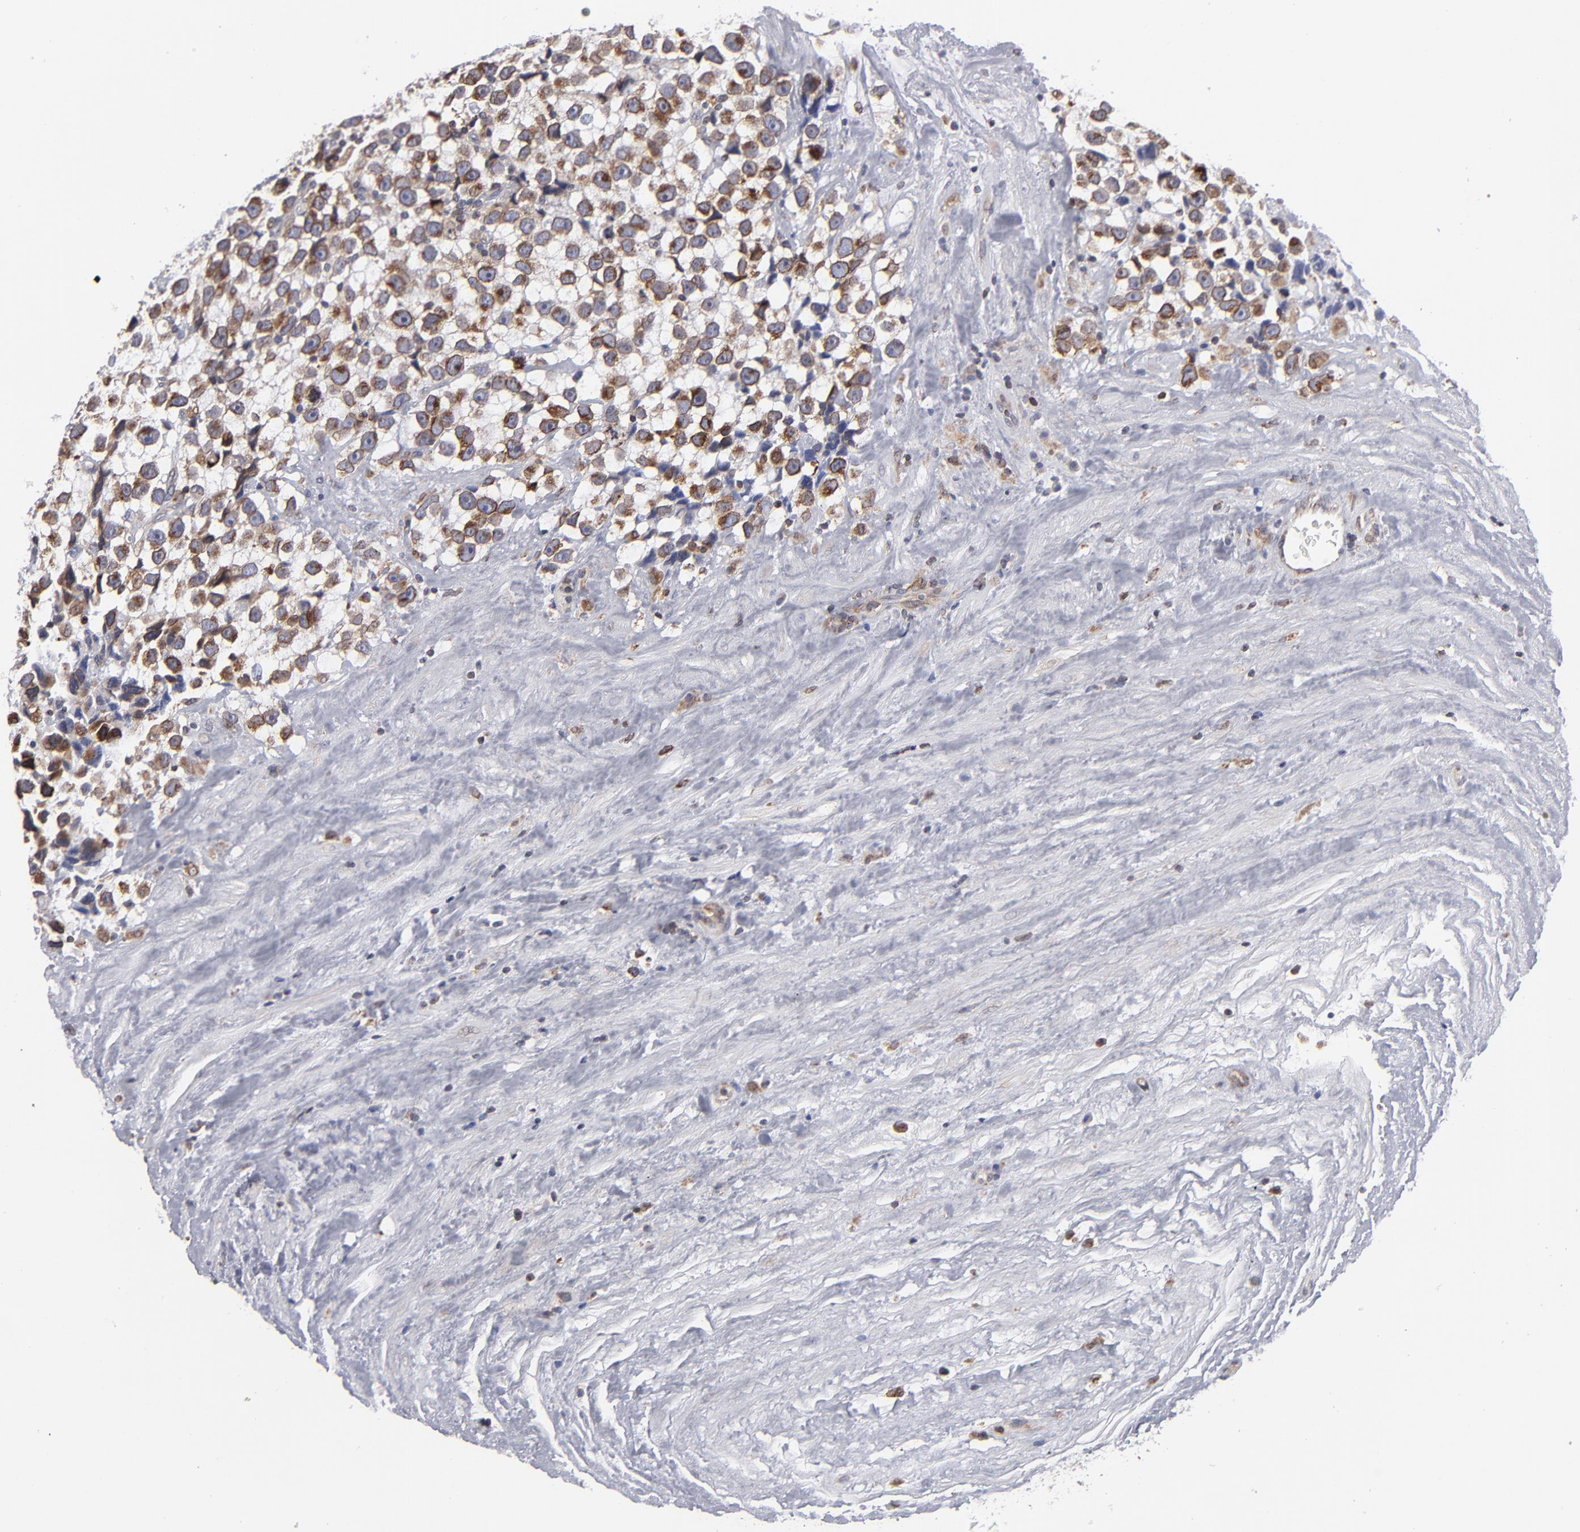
{"staining": {"intensity": "moderate", "quantity": "25%-75%", "location": "cytoplasmic/membranous"}, "tissue": "testis cancer", "cell_type": "Tumor cells", "image_type": "cancer", "snomed": [{"axis": "morphology", "description": "Seminoma, NOS"}, {"axis": "topography", "description": "Testis"}], "caption": "An IHC image of tumor tissue is shown. Protein staining in brown labels moderate cytoplasmic/membranous positivity in testis seminoma within tumor cells. The staining was performed using DAB (3,3'-diaminobenzidine) to visualize the protein expression in brown, while the nuclei were stained in blue with hematoxylin (Magnification: 20x).", "gene": "TMX1", "patient": {"sex": "male", "age": 43}}